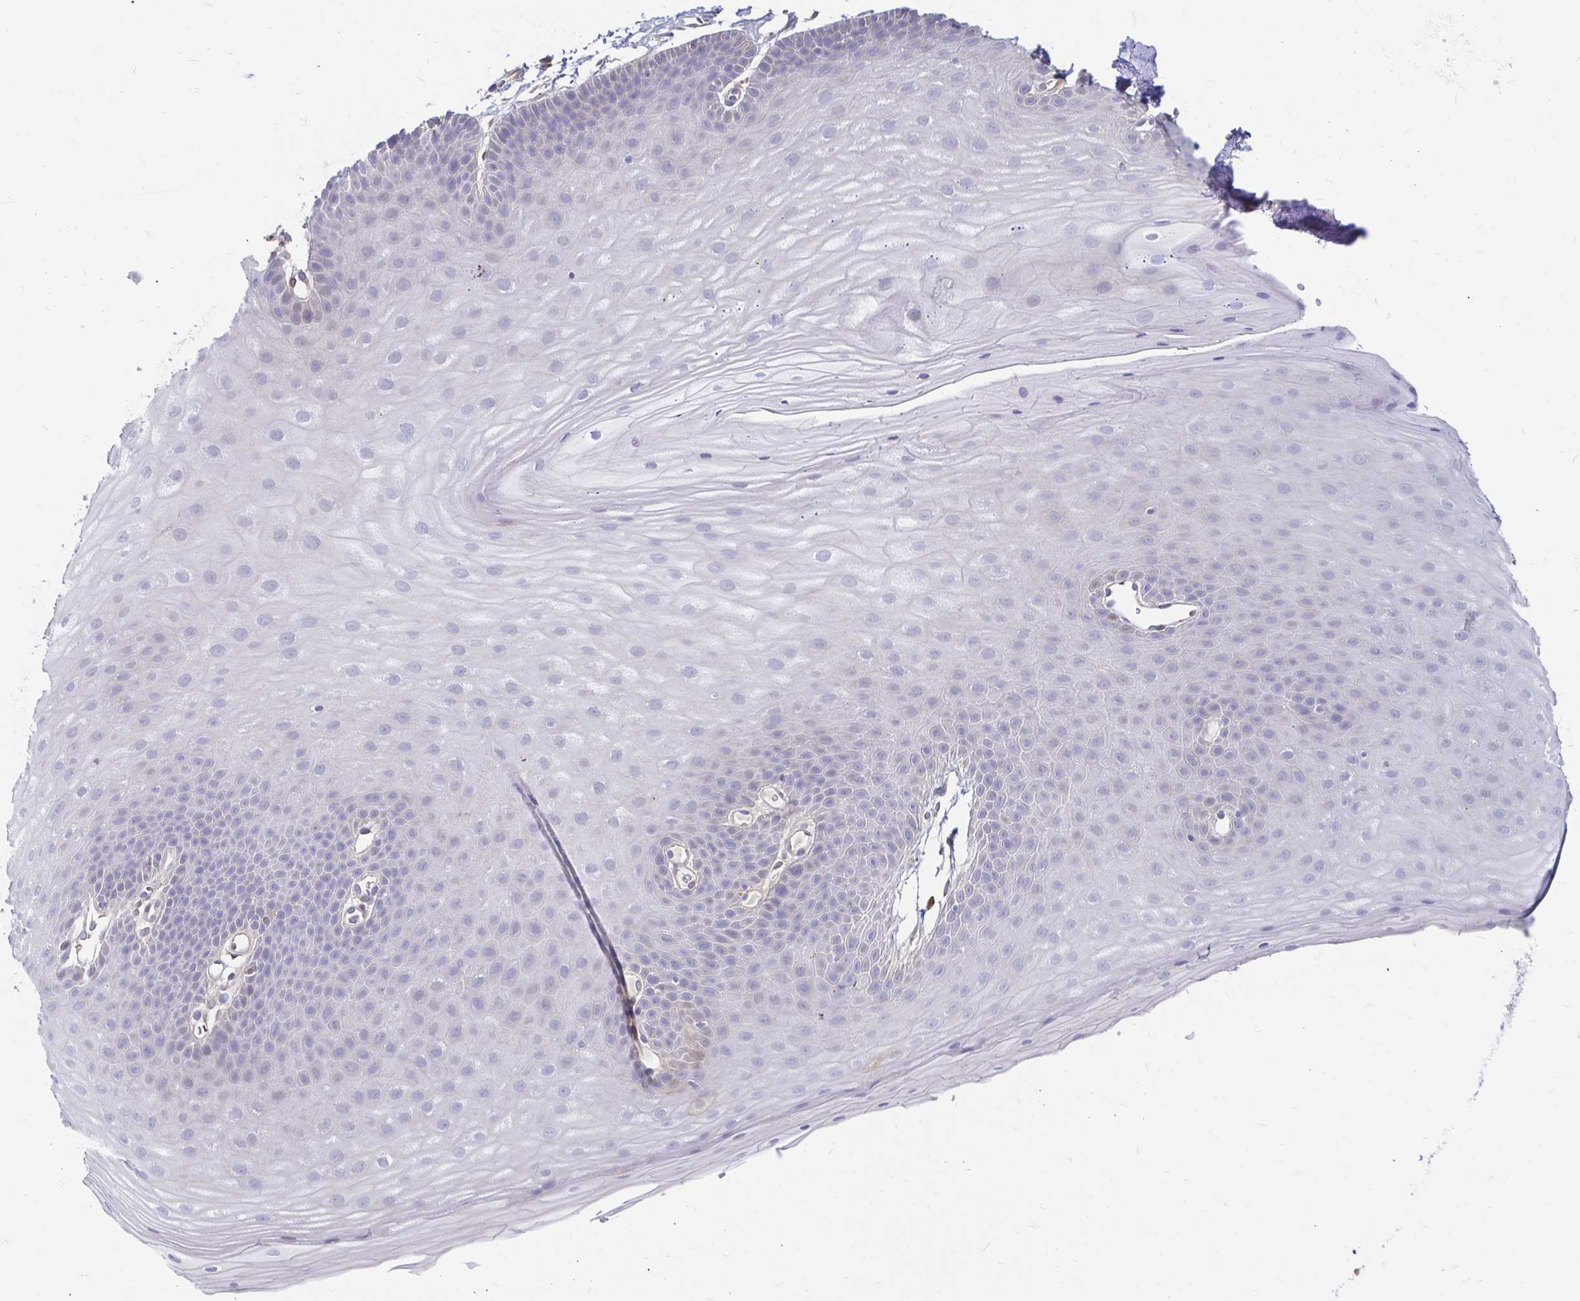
{"staining": {"intensity": "negative", "quantity": "none", "location": "none"}, "tissue": "skin", "cell_type": "Epidermal cells", "image_type": "normal", "snomed": [{"axis": "morphology", "description": "Normal tissue, NOS"}, {"axis": "topography", "description": "Anal"}], "caption": "Skin stained for a protein using immunohistochemistry (IHC) displays no staining epidermal cells.", "gene": "CDKL1", "patient": {"sex": "male", "age": 53}}